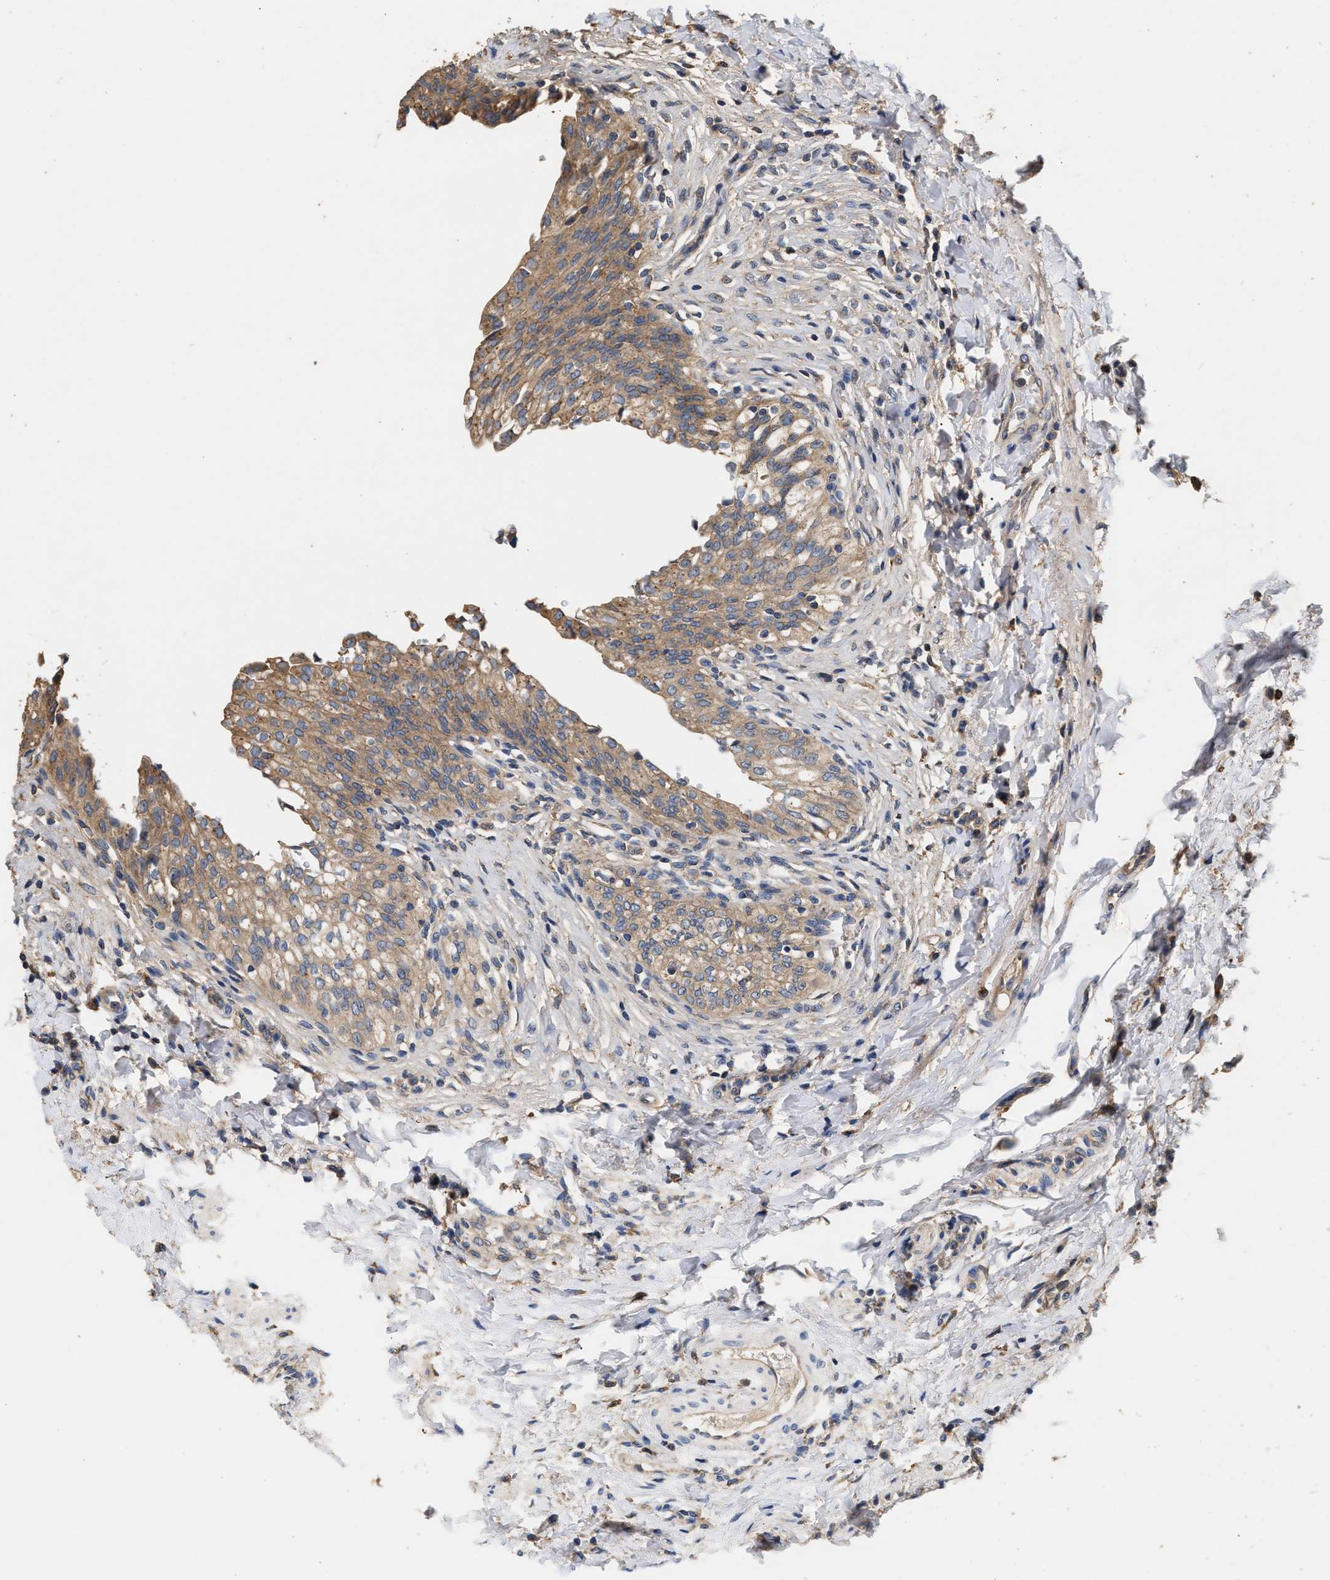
{"staining": {"intensity": "moderate", "quantity": ">75%", "location": "cytoplasmic/membranous"}, "tissue": "urinary bladder", "cell_type": "Urothelial cells", "image_type": "normal", "snomed": [{"axis": "morphology", "description": "Urothelial carcinoma, High grade"}, {"axis": "topography", "description": "Urinary bladder"}], "caption": "Immunohistochemistry (IHC) of benign human urinary bladder displays medium levels of moderate cytoplasmic/membranous positivity in approximately >75% of urothelial cells. (DAB IHC with brightfield microscopy, high magnification).", "gene": "KLB", "patient": {"sex": "male", "age": 46}}